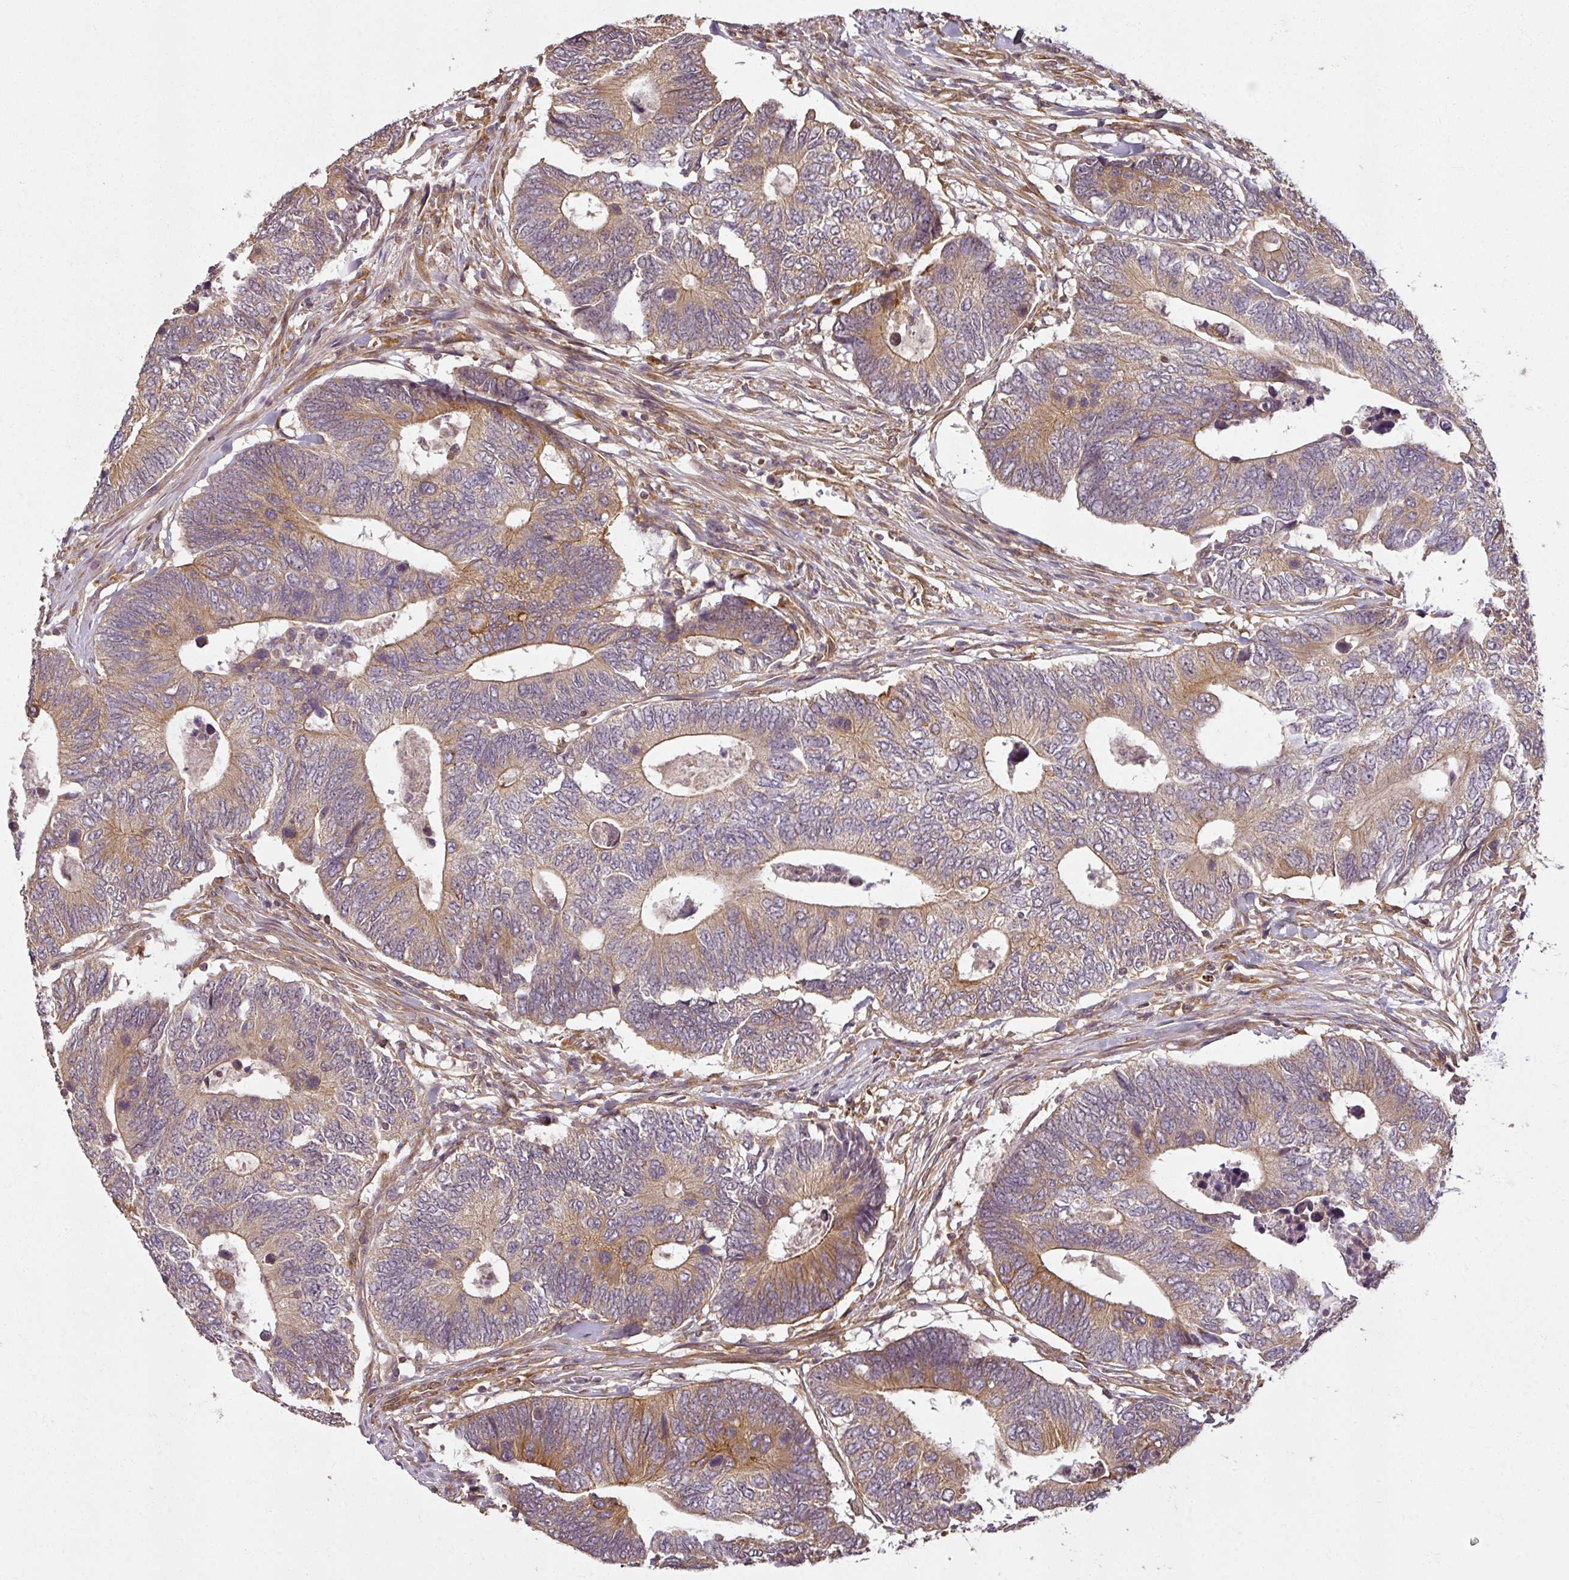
{"staining": {"intensity": "moderate", "quantity": ">75%", "location": "cytoplasmic/membranous"}, "tissue": "colorectal cancer", "cell_type": "Tumor cells", "image_type": "cancer", "snomed": [{"axis": "morphology", "description": "Adenocarcinoma, NOS"}, {"axis": "topography", "description": "Colon"}], "caption": "Immunohistochemical staining of human colorectal cancer shows moderate cytoplasmic/membranous protein positivity in approximately >75% of tumor cells.", "gene": "DIMT1", "patient": {"sex": "male", "age": 87}}